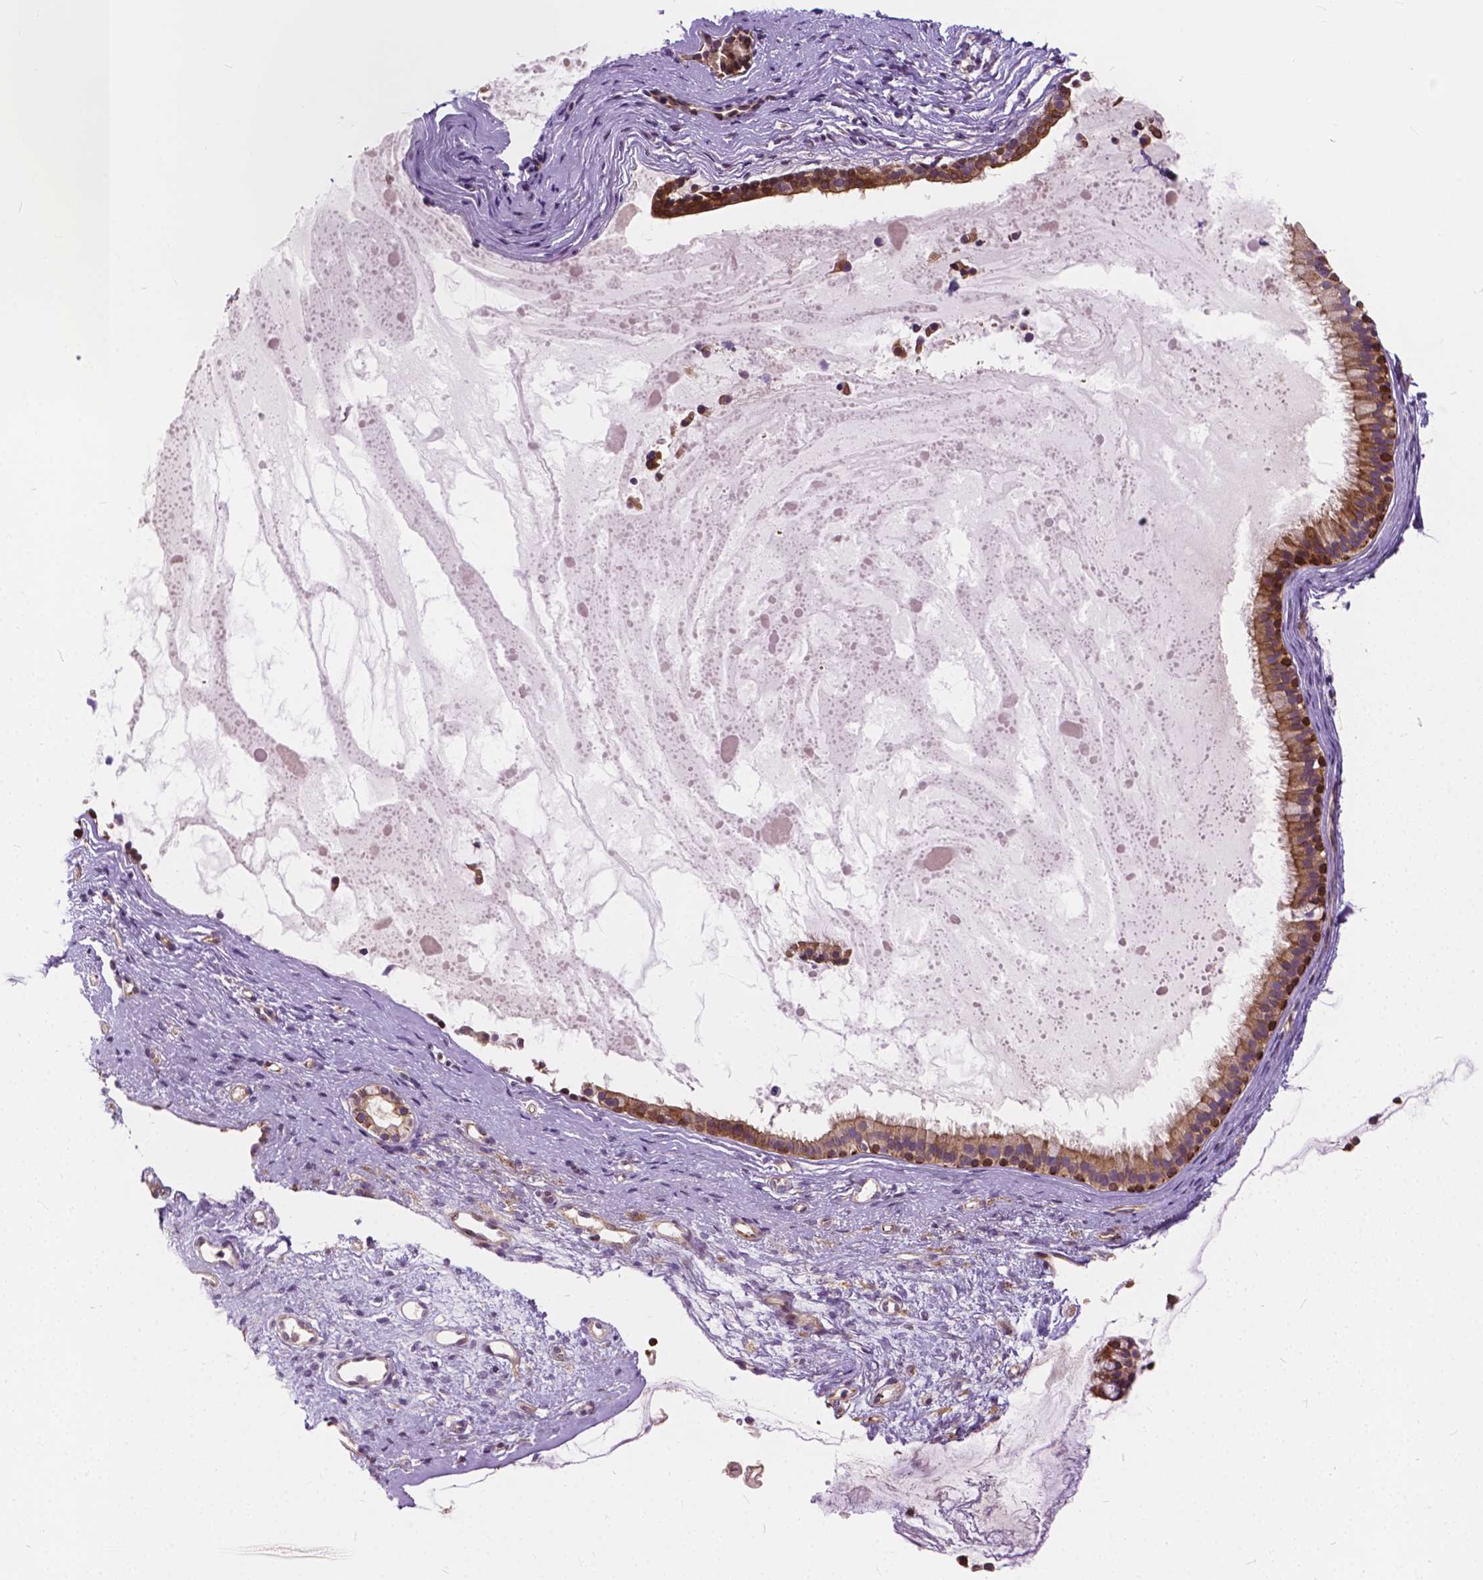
{"staining": {"intensity": "moderate", "quantity": ">75%", "location": "cytoplasmic/membranous,nuclear"}, "tissue": "nasopharynx", "cell_type": "Respiratory epithelial cells", "image_type": "normal", "snomed": [{"axis": "morphology", "description": "Normal tissue, NOS"}, {"axis": "topography", "description": "Nasopharynx"}], "caption": "A brown stain labels moderate cytoplasmic/membranous,nuclear staining of a protein in respiratory epithelial cells of unremarkable nasopharynx. (DAB IHC, brown staining for protein, blue staining for nuclei).", "gene": "INPP5E", "patient": {"sex": "male", "age": 77}}